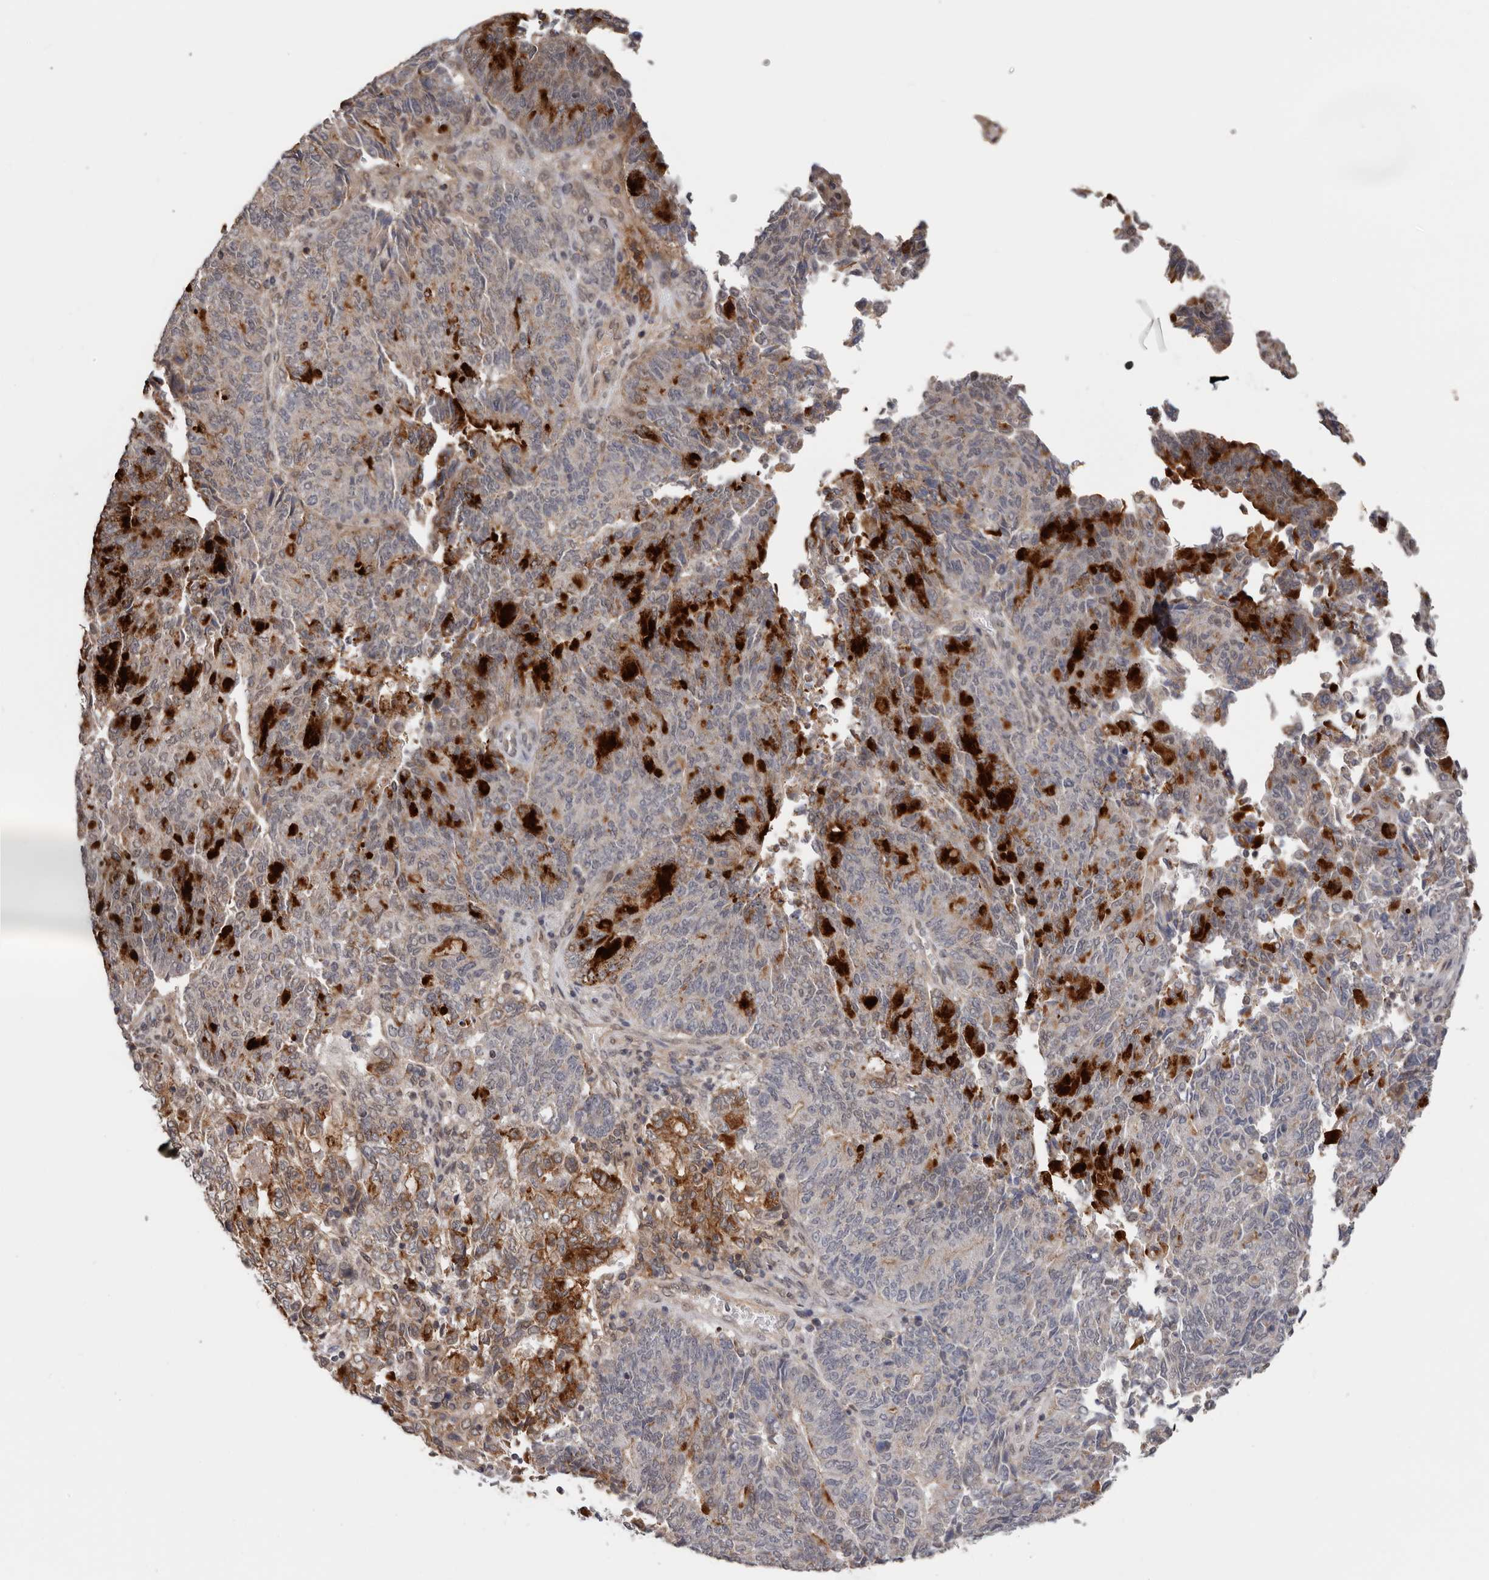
{"staining": {"intensity": "weak", "quantity": "<25%", "location": "cytoplasmic/membranous"}, "tissue": "endometrial cancer", "cell_type": "Tumor cells", "image_type": "cancer", "snomed": [{"axis": "morphology", "description": "Adenocarcinoma, NOS"}, {"axis": "topography", "description": "Endometrium"}], "caption": "Immunohistochemistry (IHC) of endometrial cancer (adenocarcinoma) reveals no staining in tumor cells.", "gene": "MOGAT2", "patient": {"sex": "female", "age": 80}}